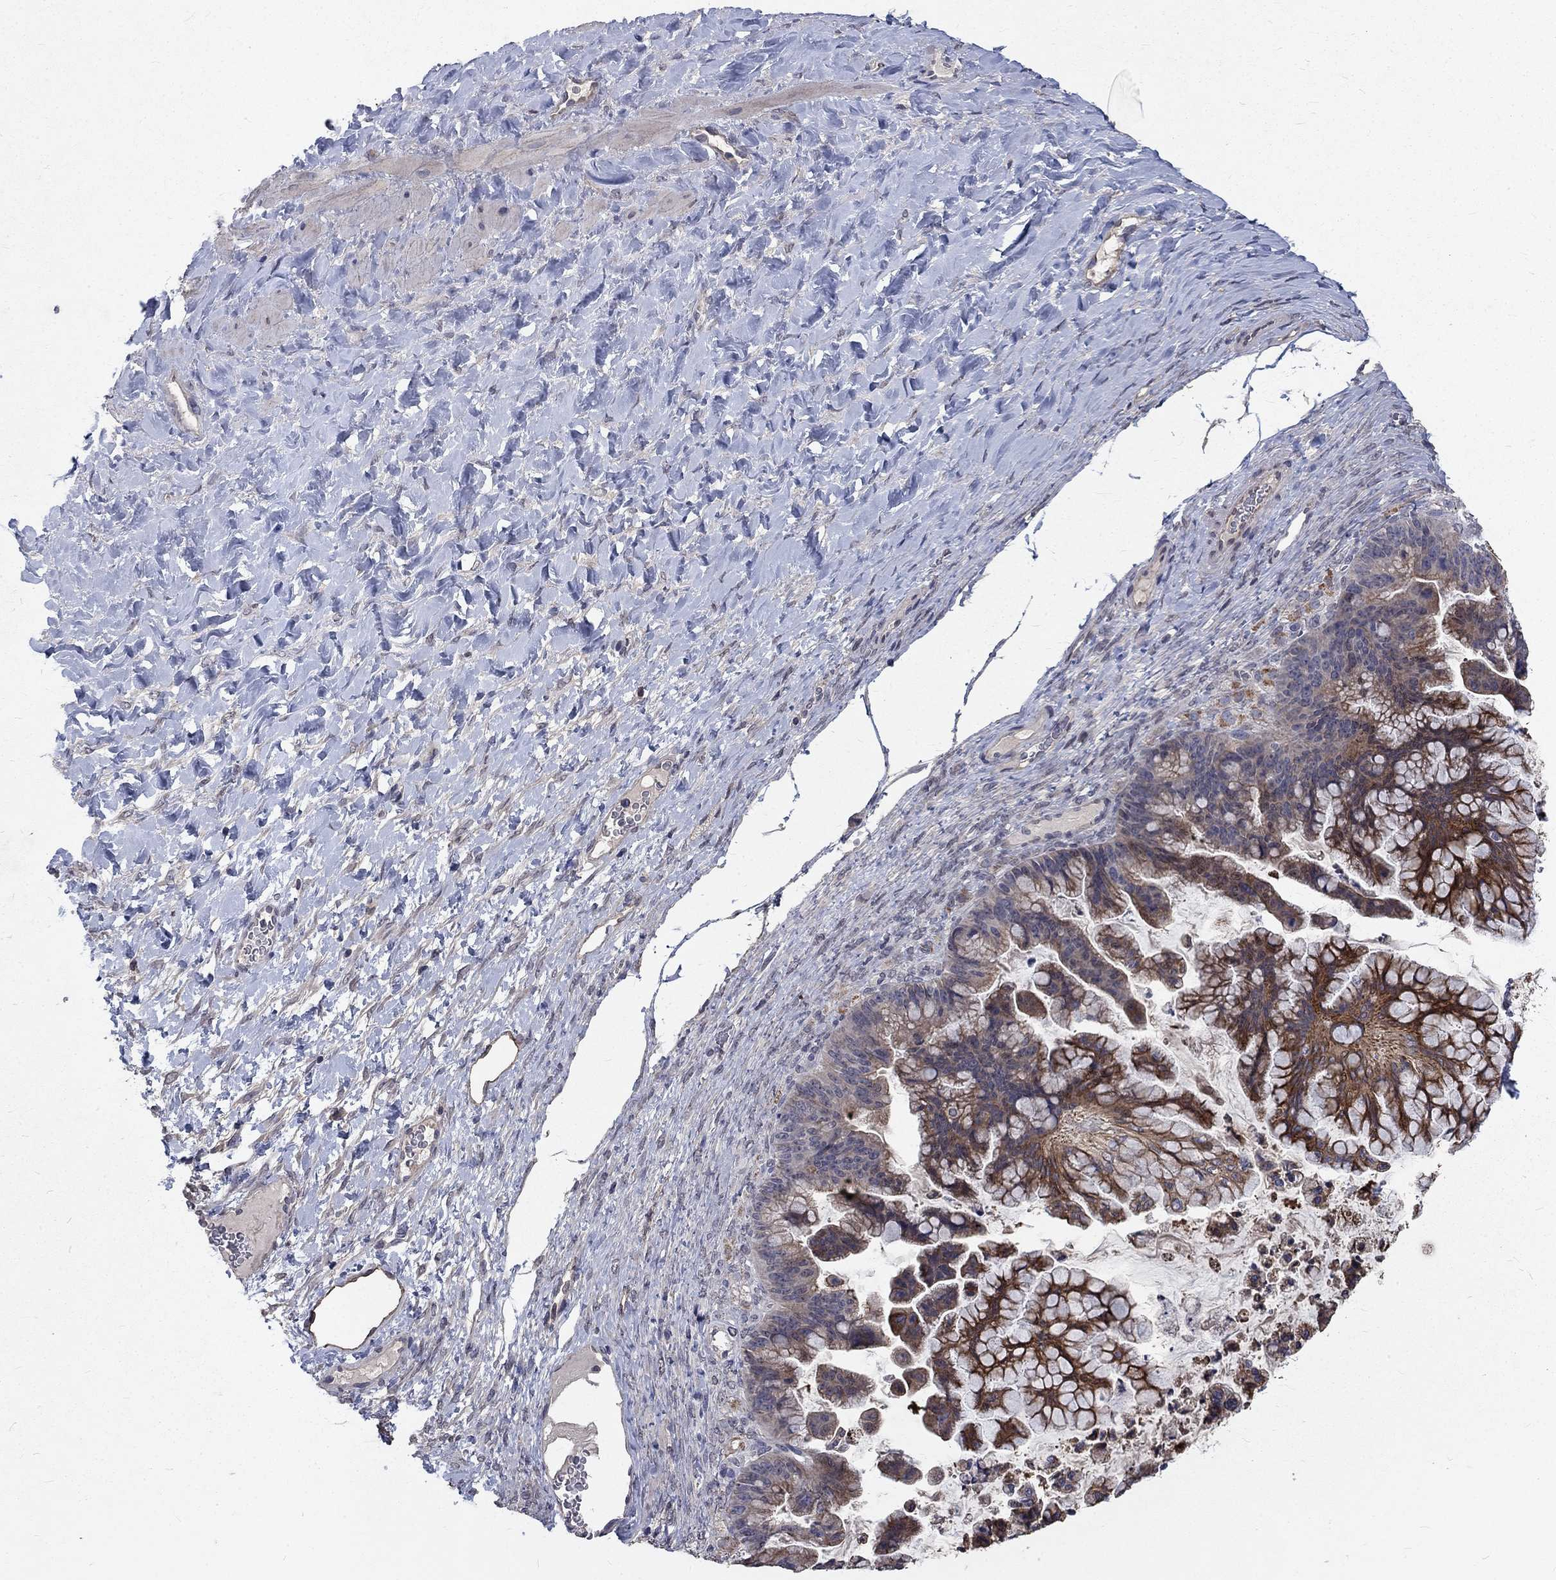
{"staining": {"intensity": "strong", "quantity": "25%-75%", "location": "cytoplasmic/membranous"}, "tissue": "ovarian cancer", "cell_type": "Tumor cells", "image_type": "cancer", "snomed": [{"axis": "morphology", "description": "Cystadenocarcinoma, mucinous, NOS"}, {"axis": "topography", "description": "Ovary"}], "caption": "An immunohistochemistry (IHC) photomicrograph of tumor tissue is shown. Protein staining in brown labels strong cytoplasmic/membranous positivity in mucinous cystadenocarcinoma (ovarian) within tumor cells.", "gene": "CHST5", "patient": {"sex": "female", "age": 67}}